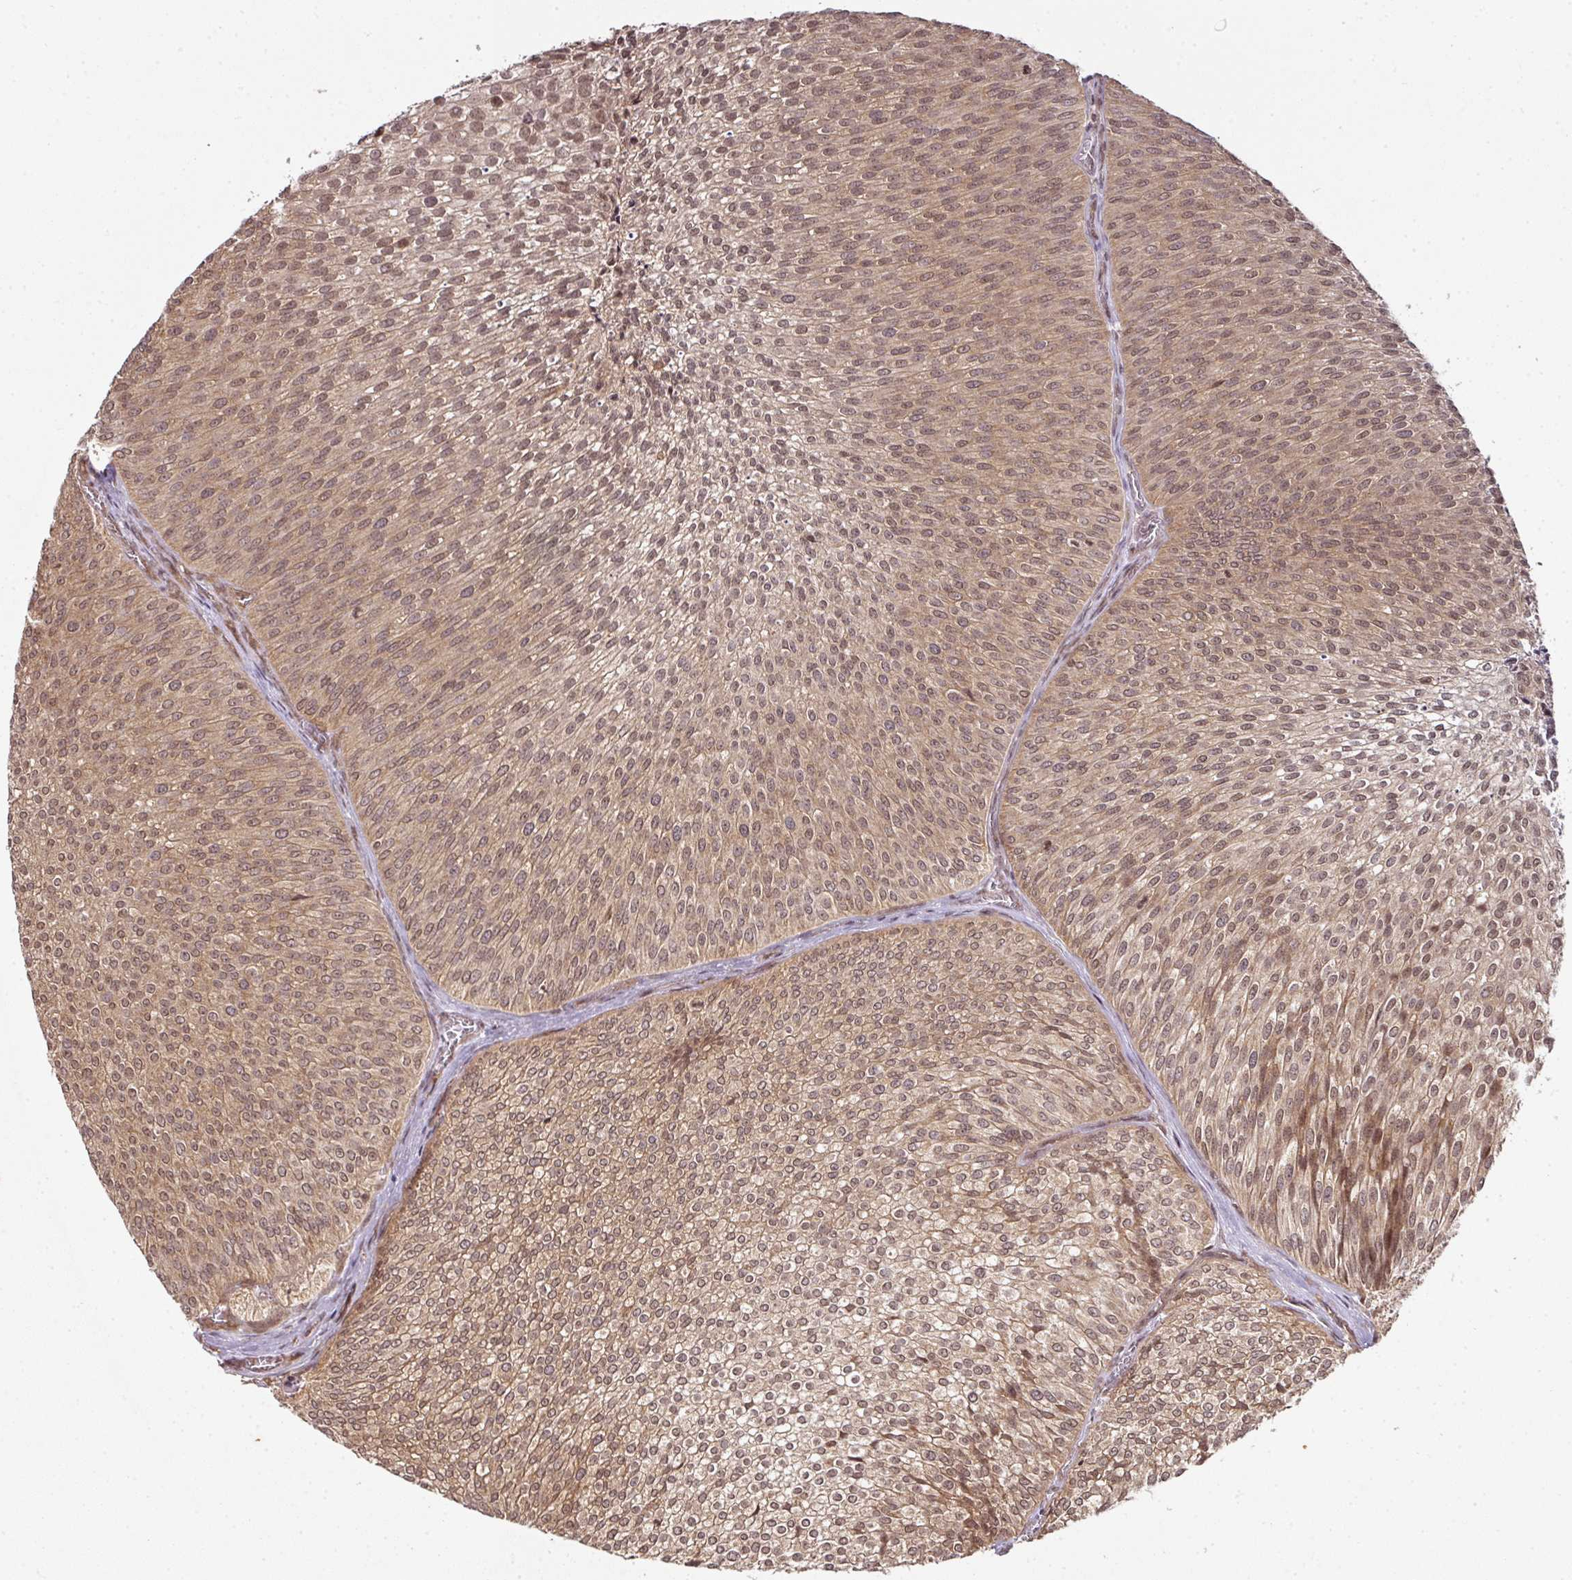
{"staining": {"intensity": "moderate", "quantity": ">75%", "location": "cytoplasmic/membranous,nuclear"}, "tissue": "urothelial cancer", "cell_type": "Tumor cells", "image_type": "cancer", "snomed": [{"axis": "morphology", "description": "Urothelial carcinoma, Low grade"}, {"axis": "topography", "description": "Urinary bladder"}], "caption": "Urothelial carcinoma (low-grade) was stained to show a protein in brown. There is medium levels of moderate cytoplasmic/membranous and nuclear positivity in approximately >75% of tumor cells.", "gene": "ANKRD18A", "patient": {"sex": "male", "age": 91}}